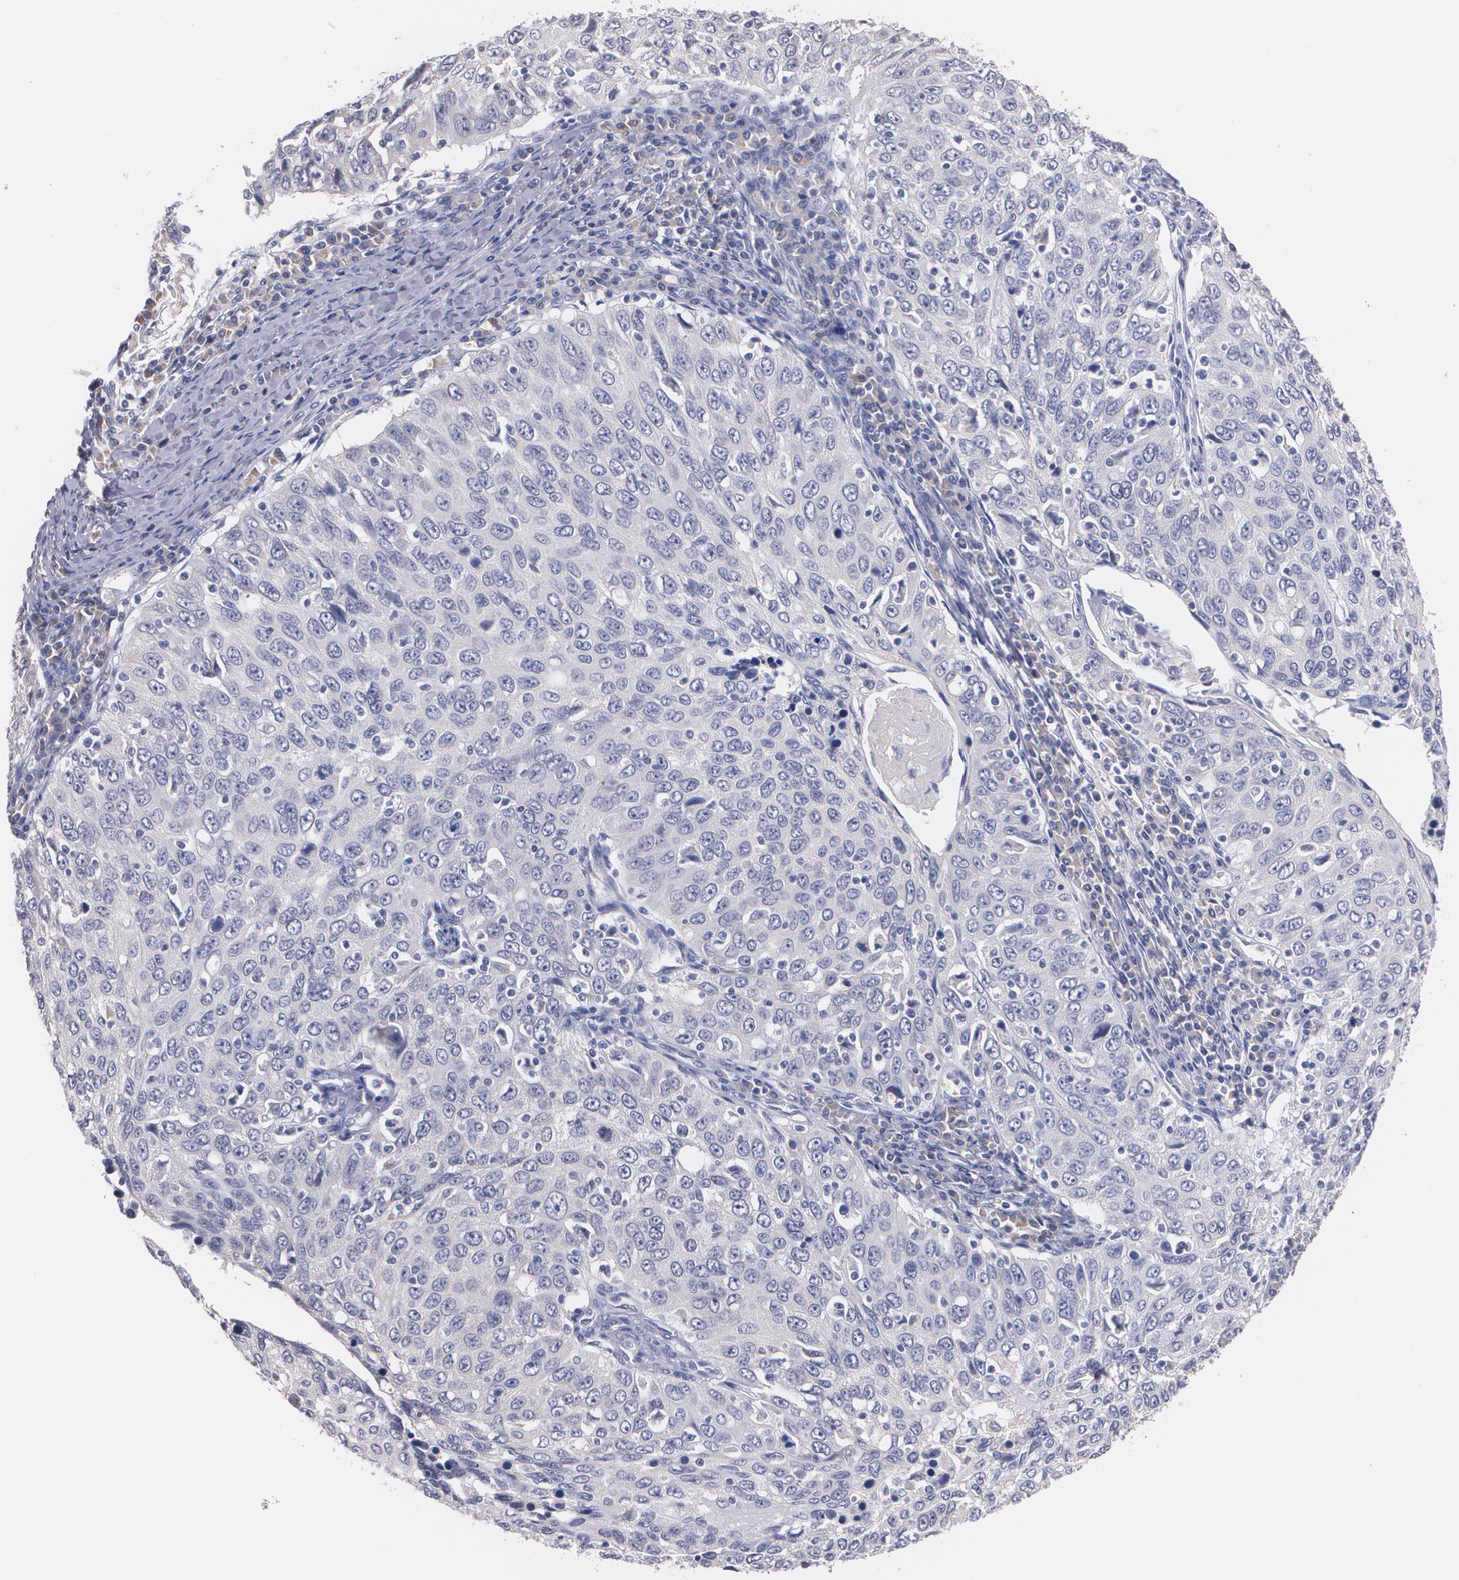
{"staining": {"intensity": "negative", "quantity": "none", "location": "none"}, "tissue": "cervical cancer", "cell_type": "Tumor cells", "image_type": "cancer", "snomed": [{"axis": "morphology", "description": "Squamous cell carcinoma, NOS"}, {"axis": "topography", "description": "Cervix"}], "caption": "DAB (3,3'-diaminobenzidine) immunohistochemical staining of squamous cell carcinoma (cervical) reveals no significant expression in tumor cells.", "gene": "AMBP", "patient": {"sex": "female", "age": 53}}